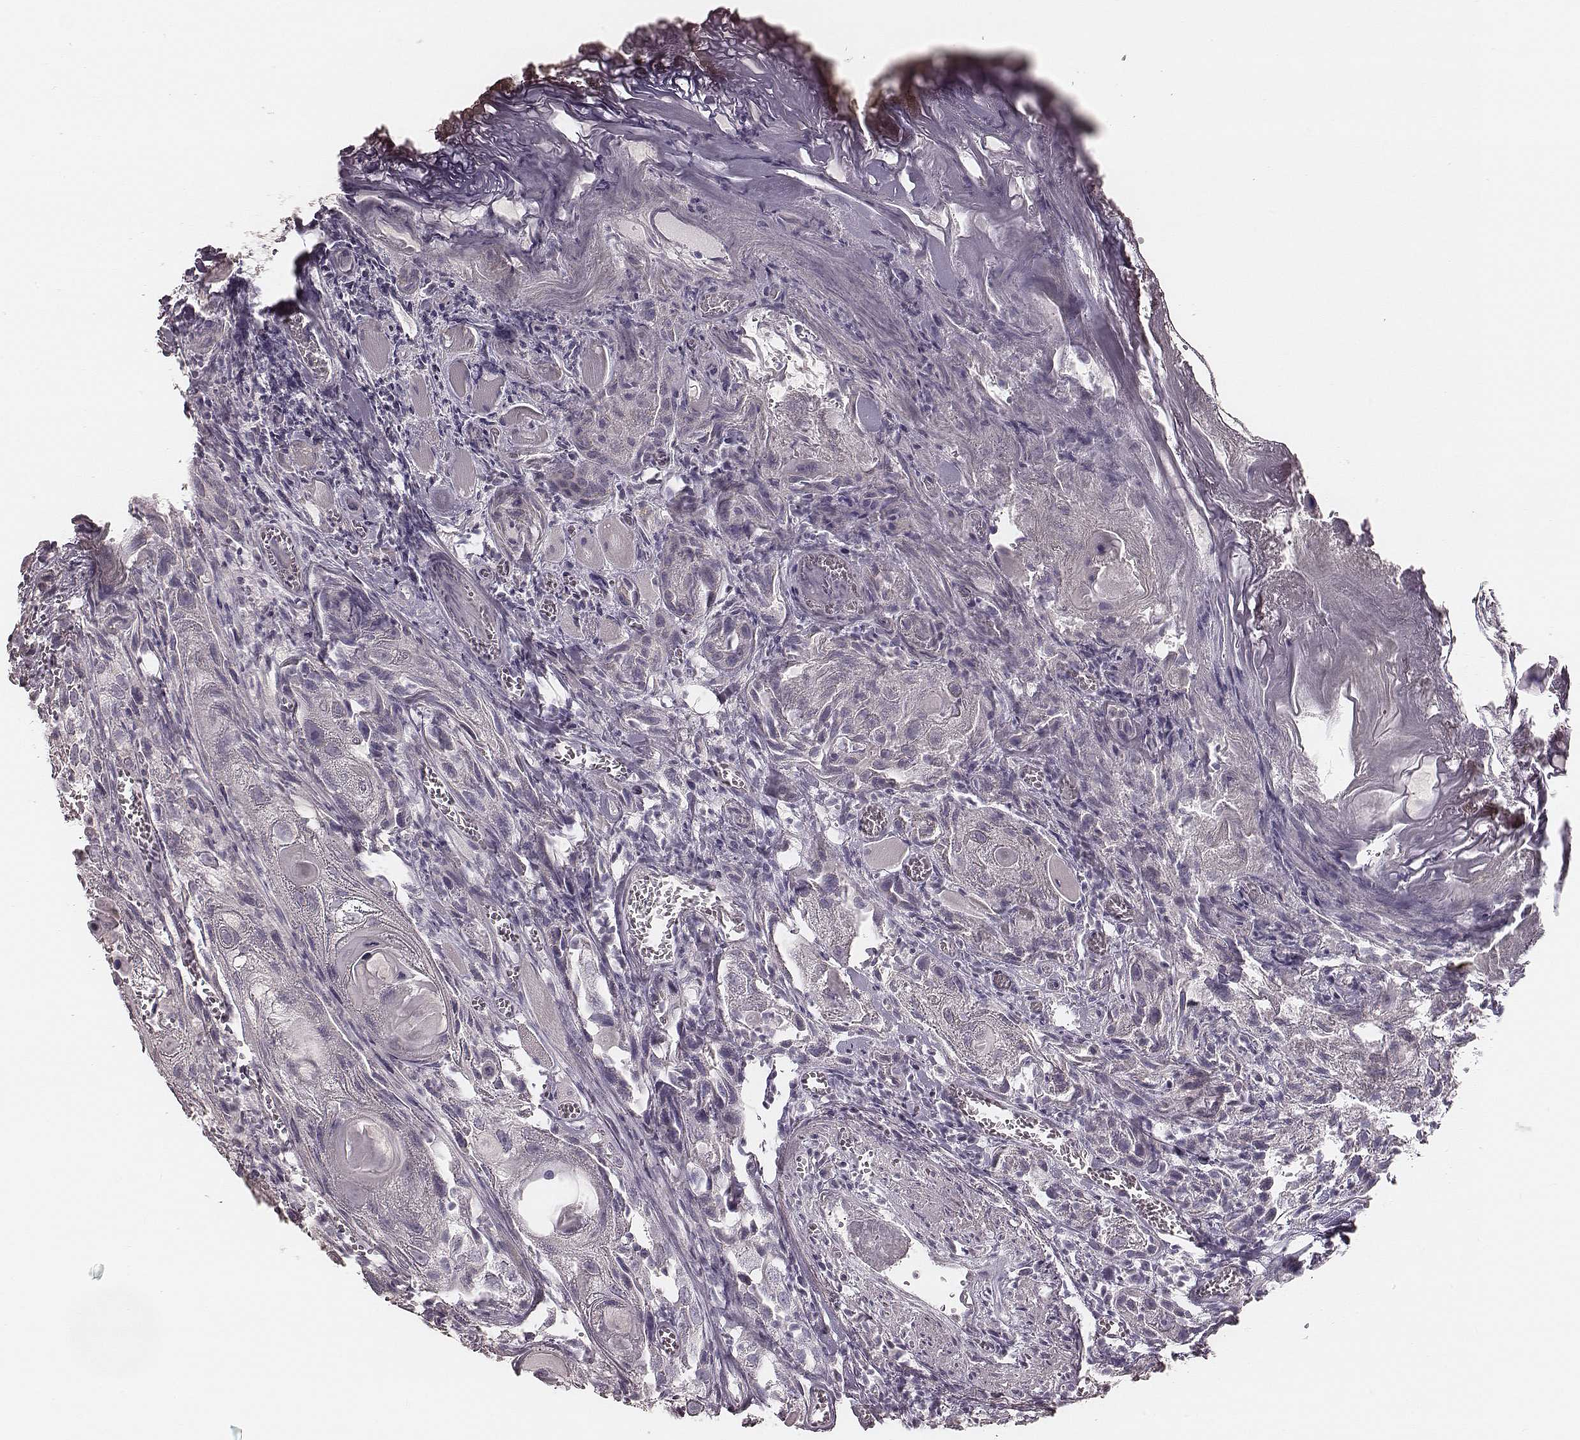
{"staining": {"intensity": "negative", "quantity": "none", "location": "none"}, "tissue": "head and neck cancer", "cell_type": "Tumor cells", "image_type": "cancer", "snomed": [{"axis": "morphology", "description": "Squamous cell carcinoma, NOS"}, {"axis": "topography", "description": "Head-Neck"}], "caption": "Tumor cells are negative for brown protein staining in head and neck squamous cell carcinoma.", "gene": "ZP4", "patient": {"sex": "female", "age": 80}}